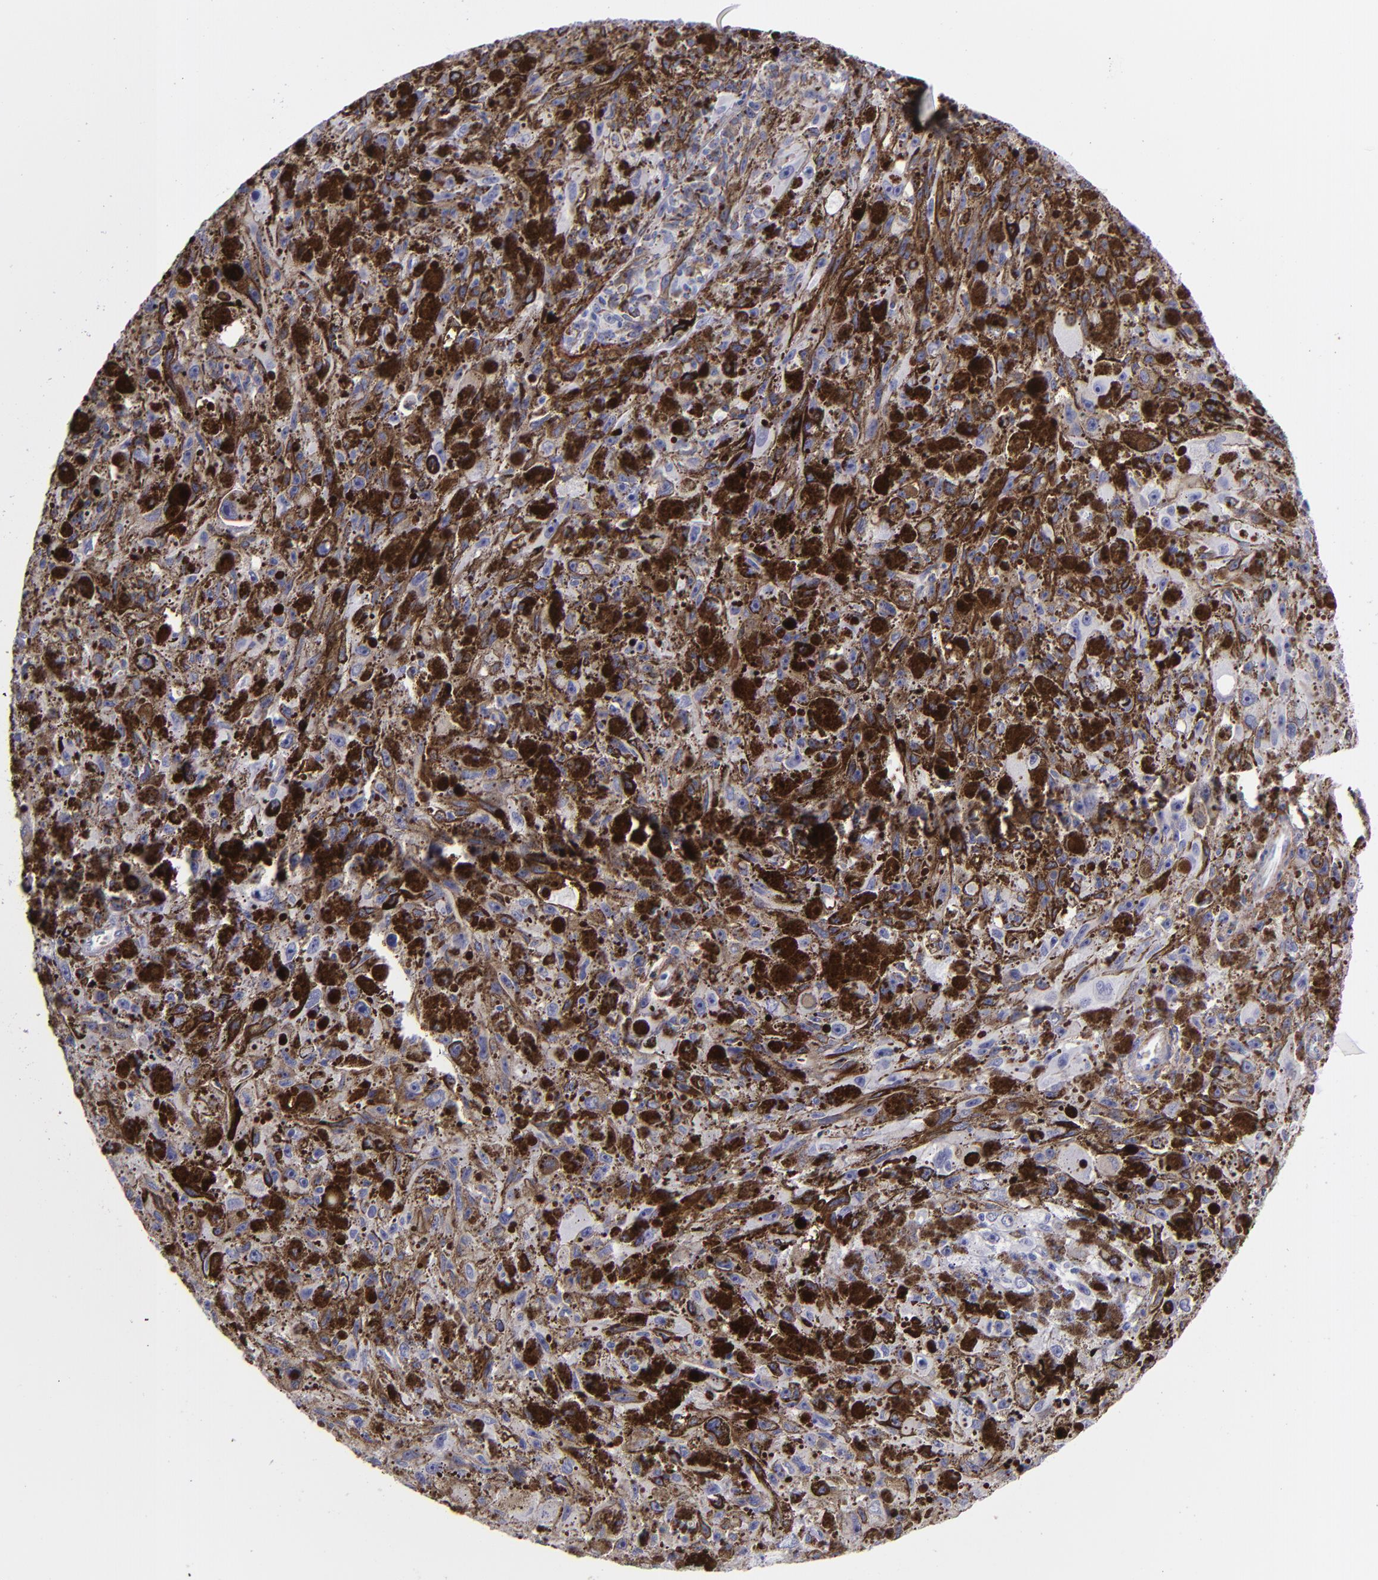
{"staining": {"intensity": "negative", "quantity": "none", "location": "none"}, "tissue": "melanoma", "cell_type": "Tumor cells", "image_type": "cancer", "snomed": [{"axis": "morphology", "description": "Malignant melanoma, NOS"}, {"axis": "topography", "description": "Skin"}], "caption": "Melanoma stained for a protein using immunohistochemistry (IHC) shows no staining tumor cells.", "gene": "ANPEP", "patient": {"sex": "female", "age": 104}}